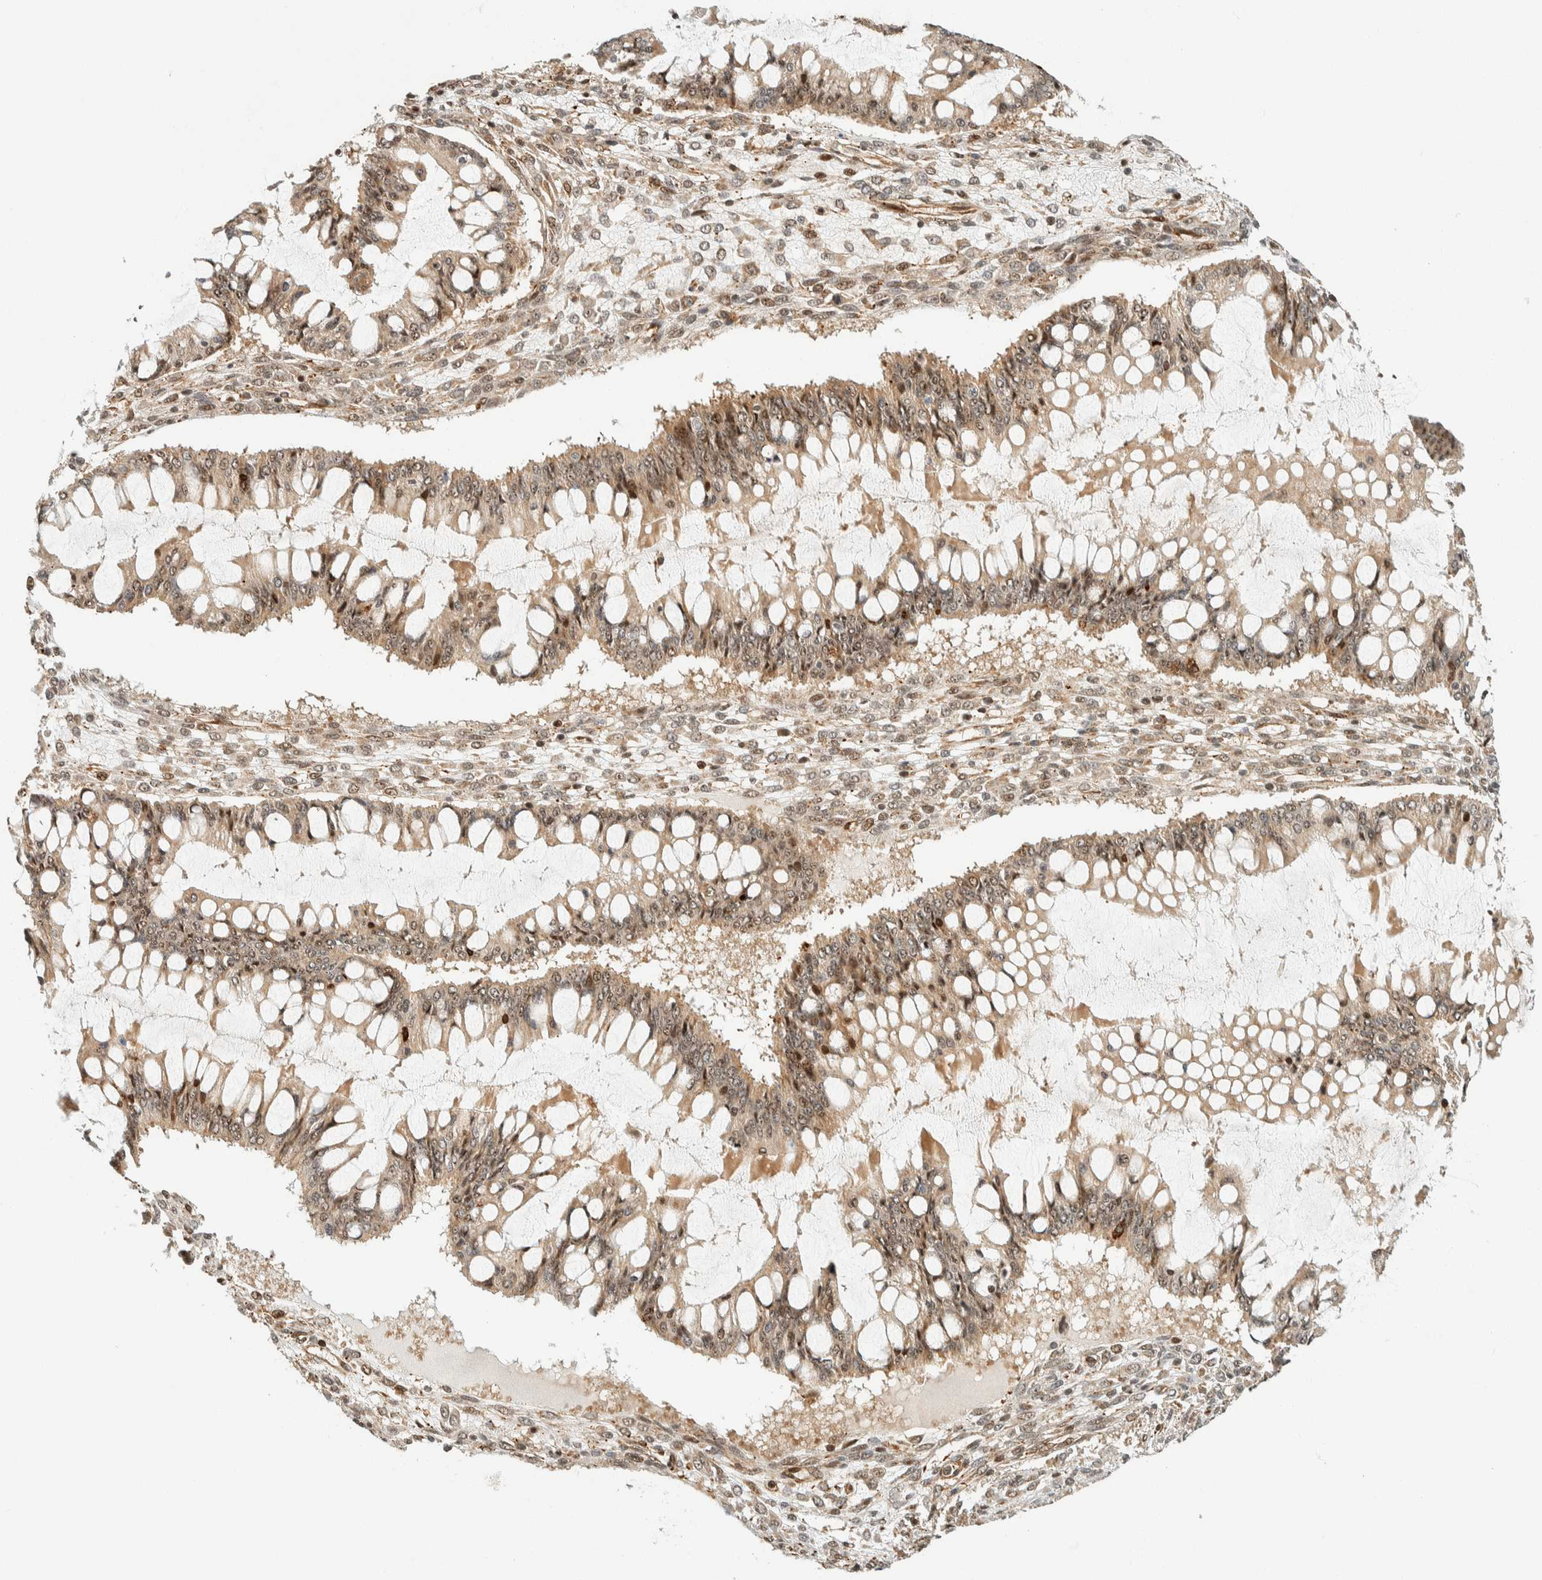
{"staining": {"intensity": "weak", "quantity": "25%-75%", "location": "cytoplasmic/membranous,nuclear"}, "tissue": "ovarian cancer", "cell_type": "Tumor cells", "image_type": "cancer", "snomed": [{"axis": "morphology", "description": "Cystadenocarcinoma, mucinous, NOS"}, {"axis": "topography", "description": "Ovary"}], "caption": "Immunohistochemistry (IHC) photomicrograph of ovarian cancer stained for a protein (brown), which exhibits low levels of weak cytoplasmic/membranous and nuclear staining in approximately 25%-75% of tumor cells.", "gene": "SIK1", "patient": {"sex": "female", "age": 73}}